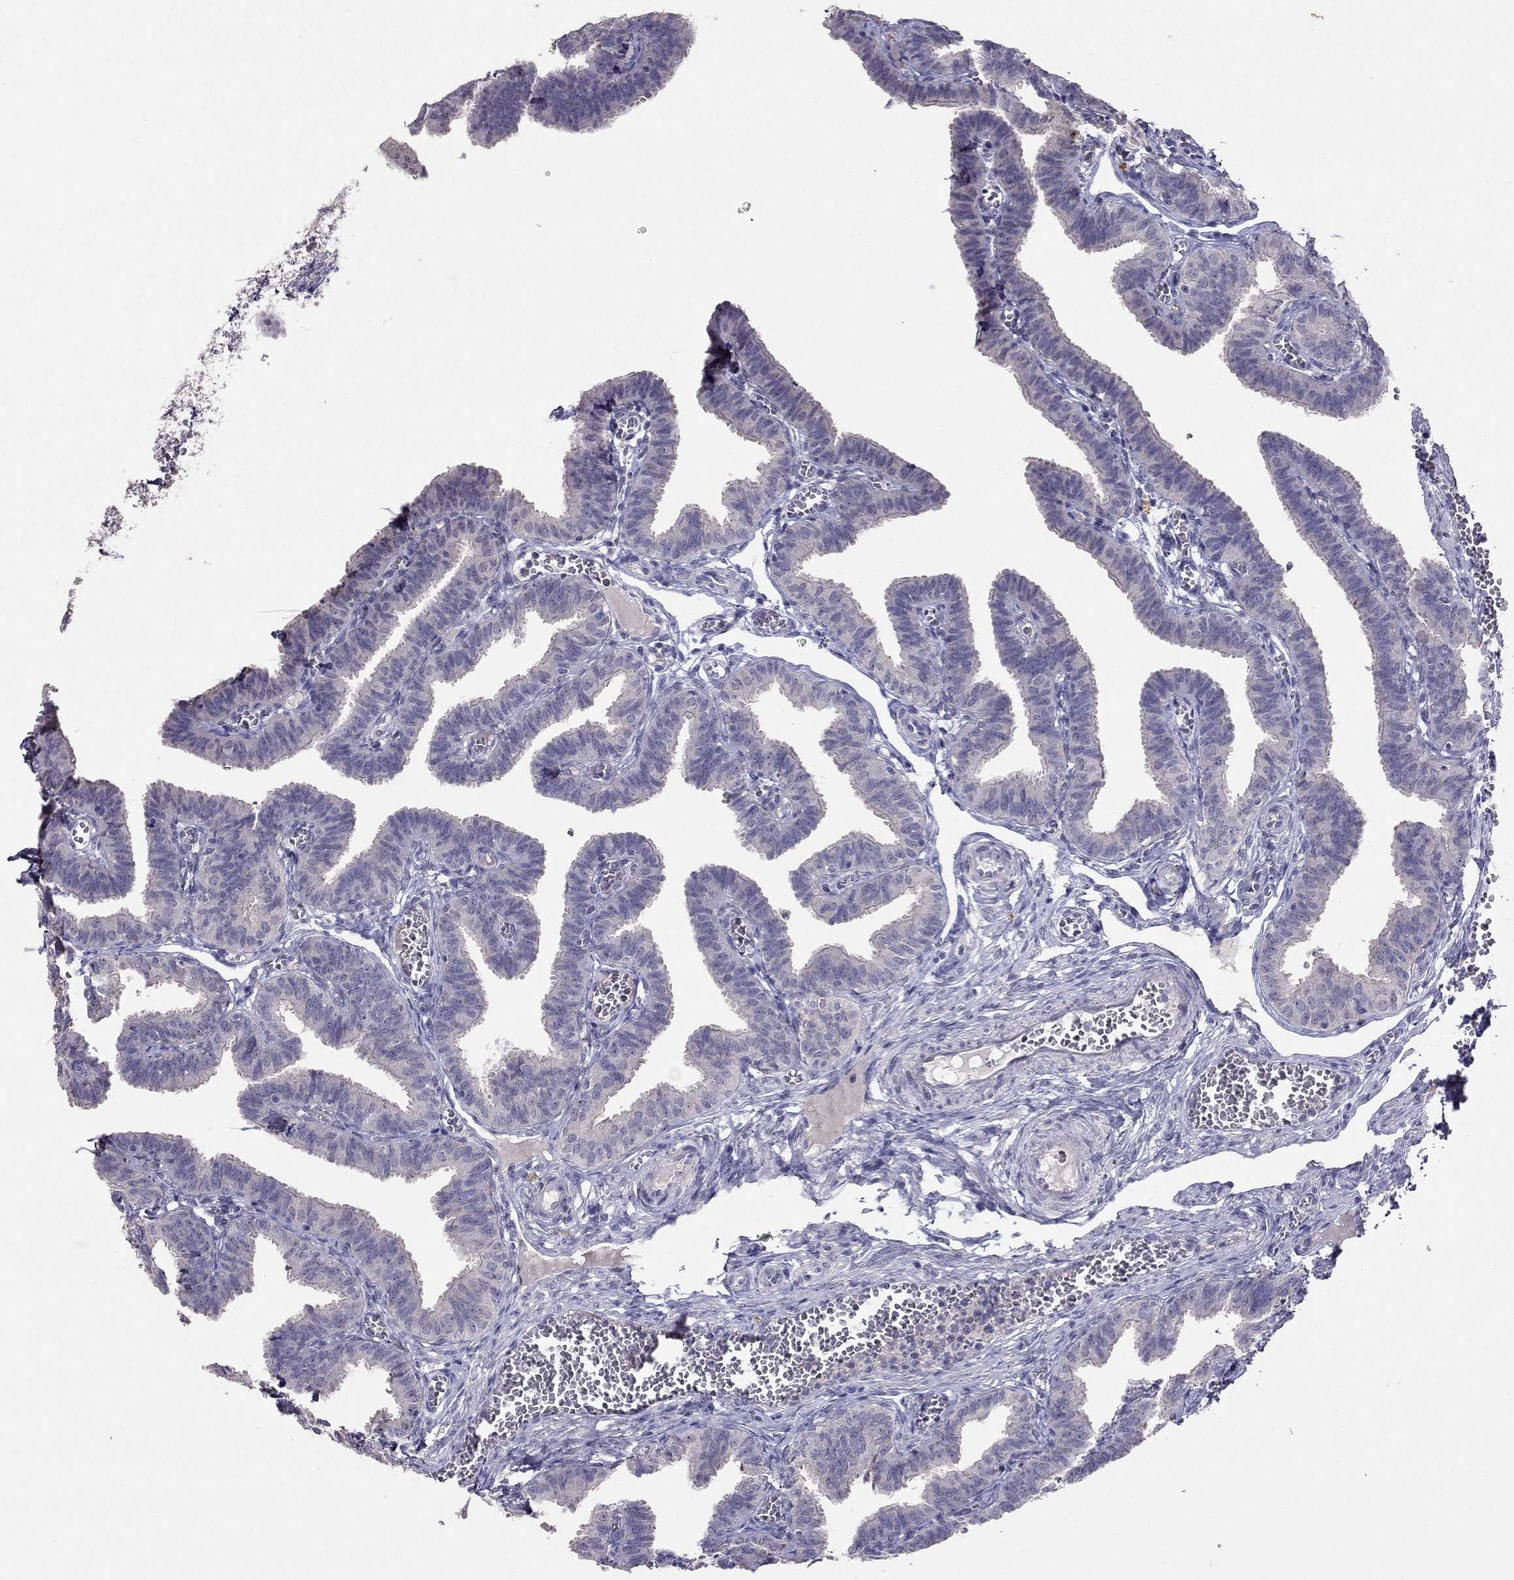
{"staining": {"intensity": "negative", "quantity": "none", "location": "none"}, "tissue": "fallopian tube", "cell_type": "Glandular cells", "image_type": "normal", "snomed": [{"axis": "morphology", "description": "Normal tissue, NOS"}, {"axis": "topography", "description": "Fallopian tube"}], "caption": "This is a photomicrograph of immunohistochemistry (IHC) staining of benign fallopian tube, which shows no positivity in glandular cells. Brightfield microscopy of immunohistochemistry stained with DAB (brown) and hematoxylin (blue), captured at high magnification.", "gene": "FST", "patient": {"sex": "female", "age": 25}}